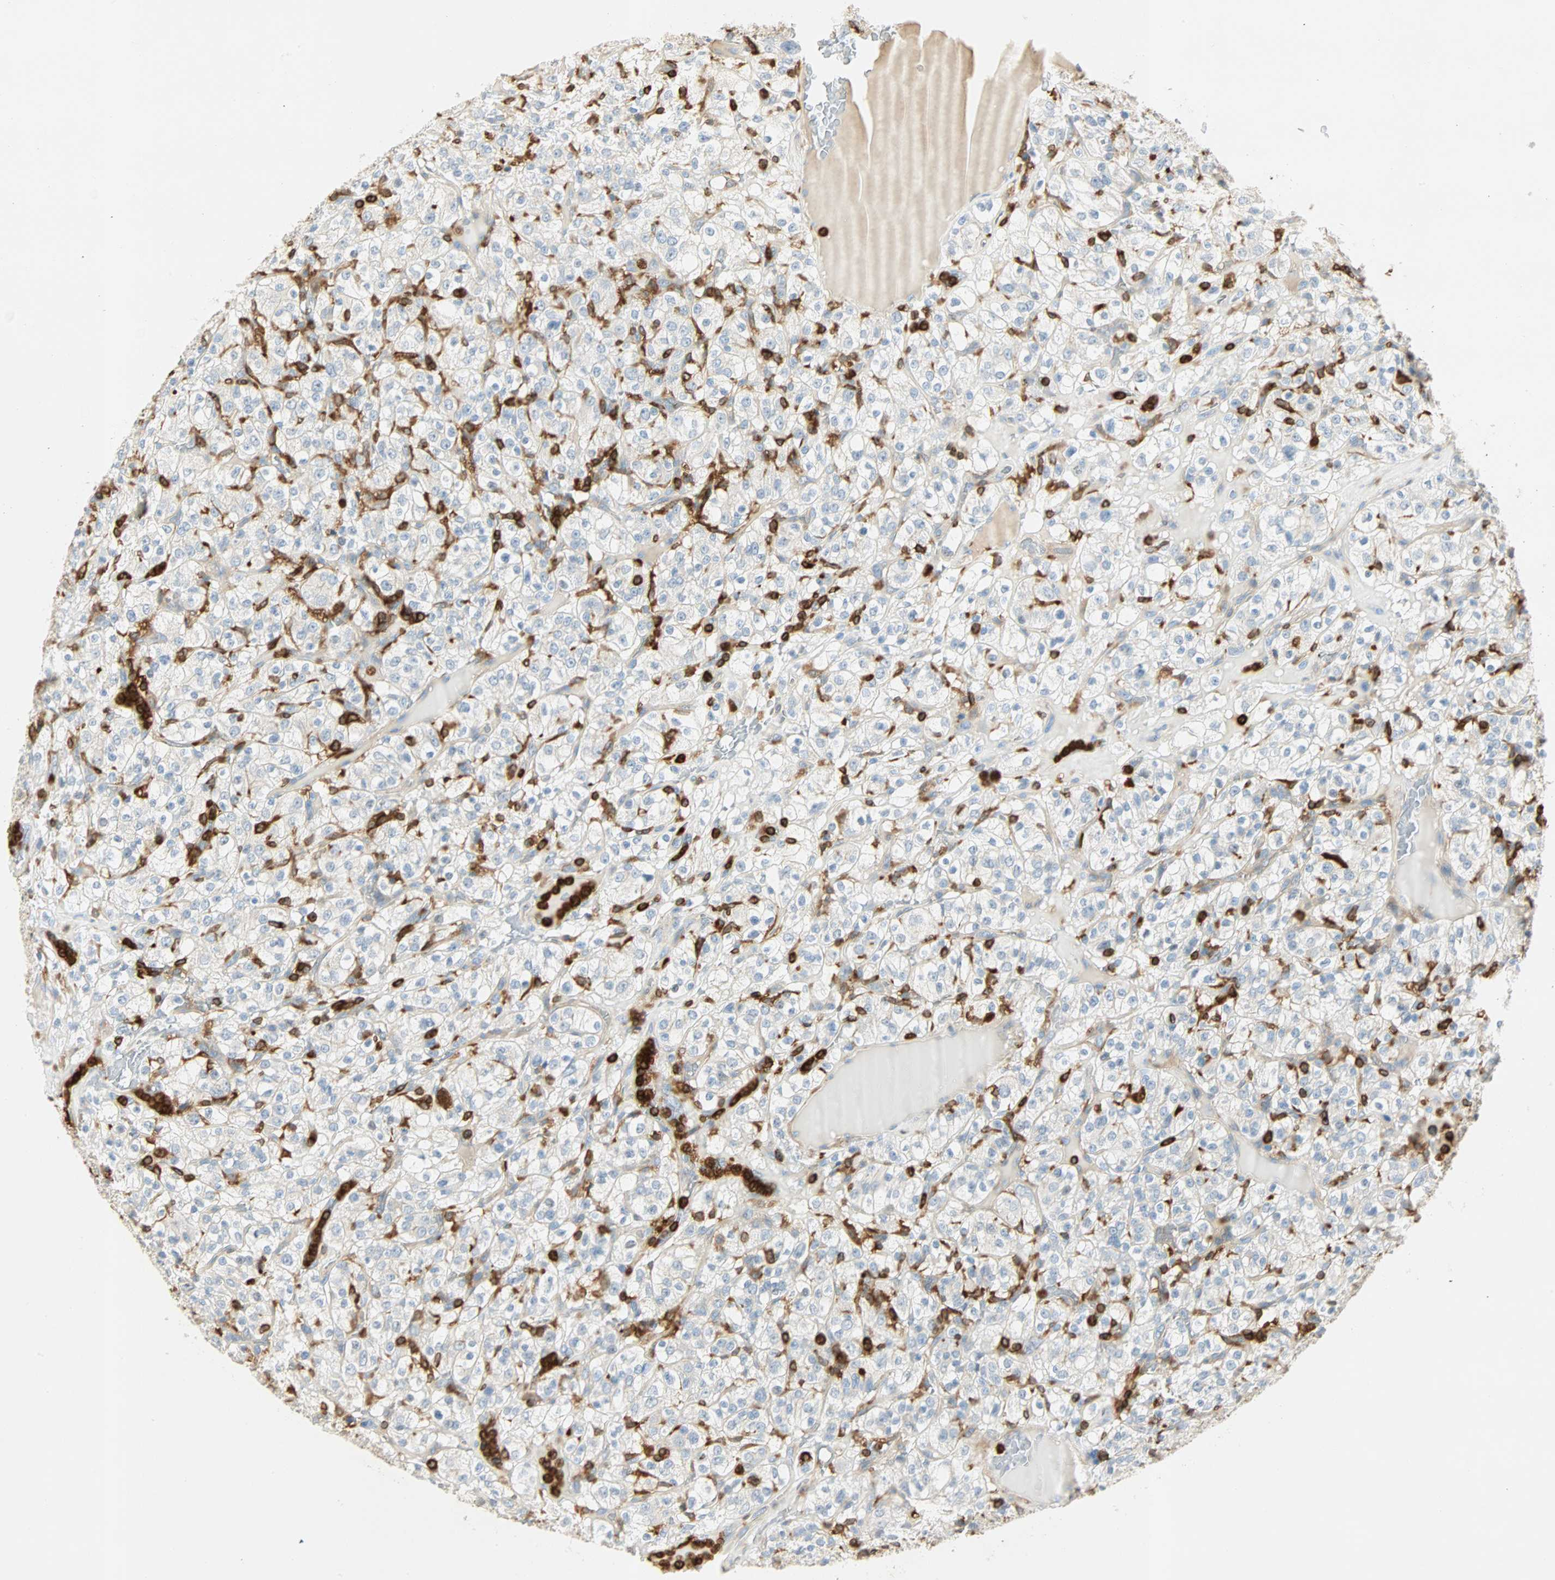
{"staining": {"intensity": "negative", "quantity": "none", "location": "none"}, "tissue": "renal cancer", "cell_type": "Tumor cells", "image_type": "cancer", "snomed": [{"axis": "morphology", "description": "Normal tissue, NOS"}, {"axis": "morphology", "description": "Adenocarcinoma, NOS"}, {"axis": "topography", "description": "Kidney"}], "caption": "Tumor cells show no significant staining in renal cancer.", "gene": "FMNL1", "patient": {"sex": "female", "age": 72}}